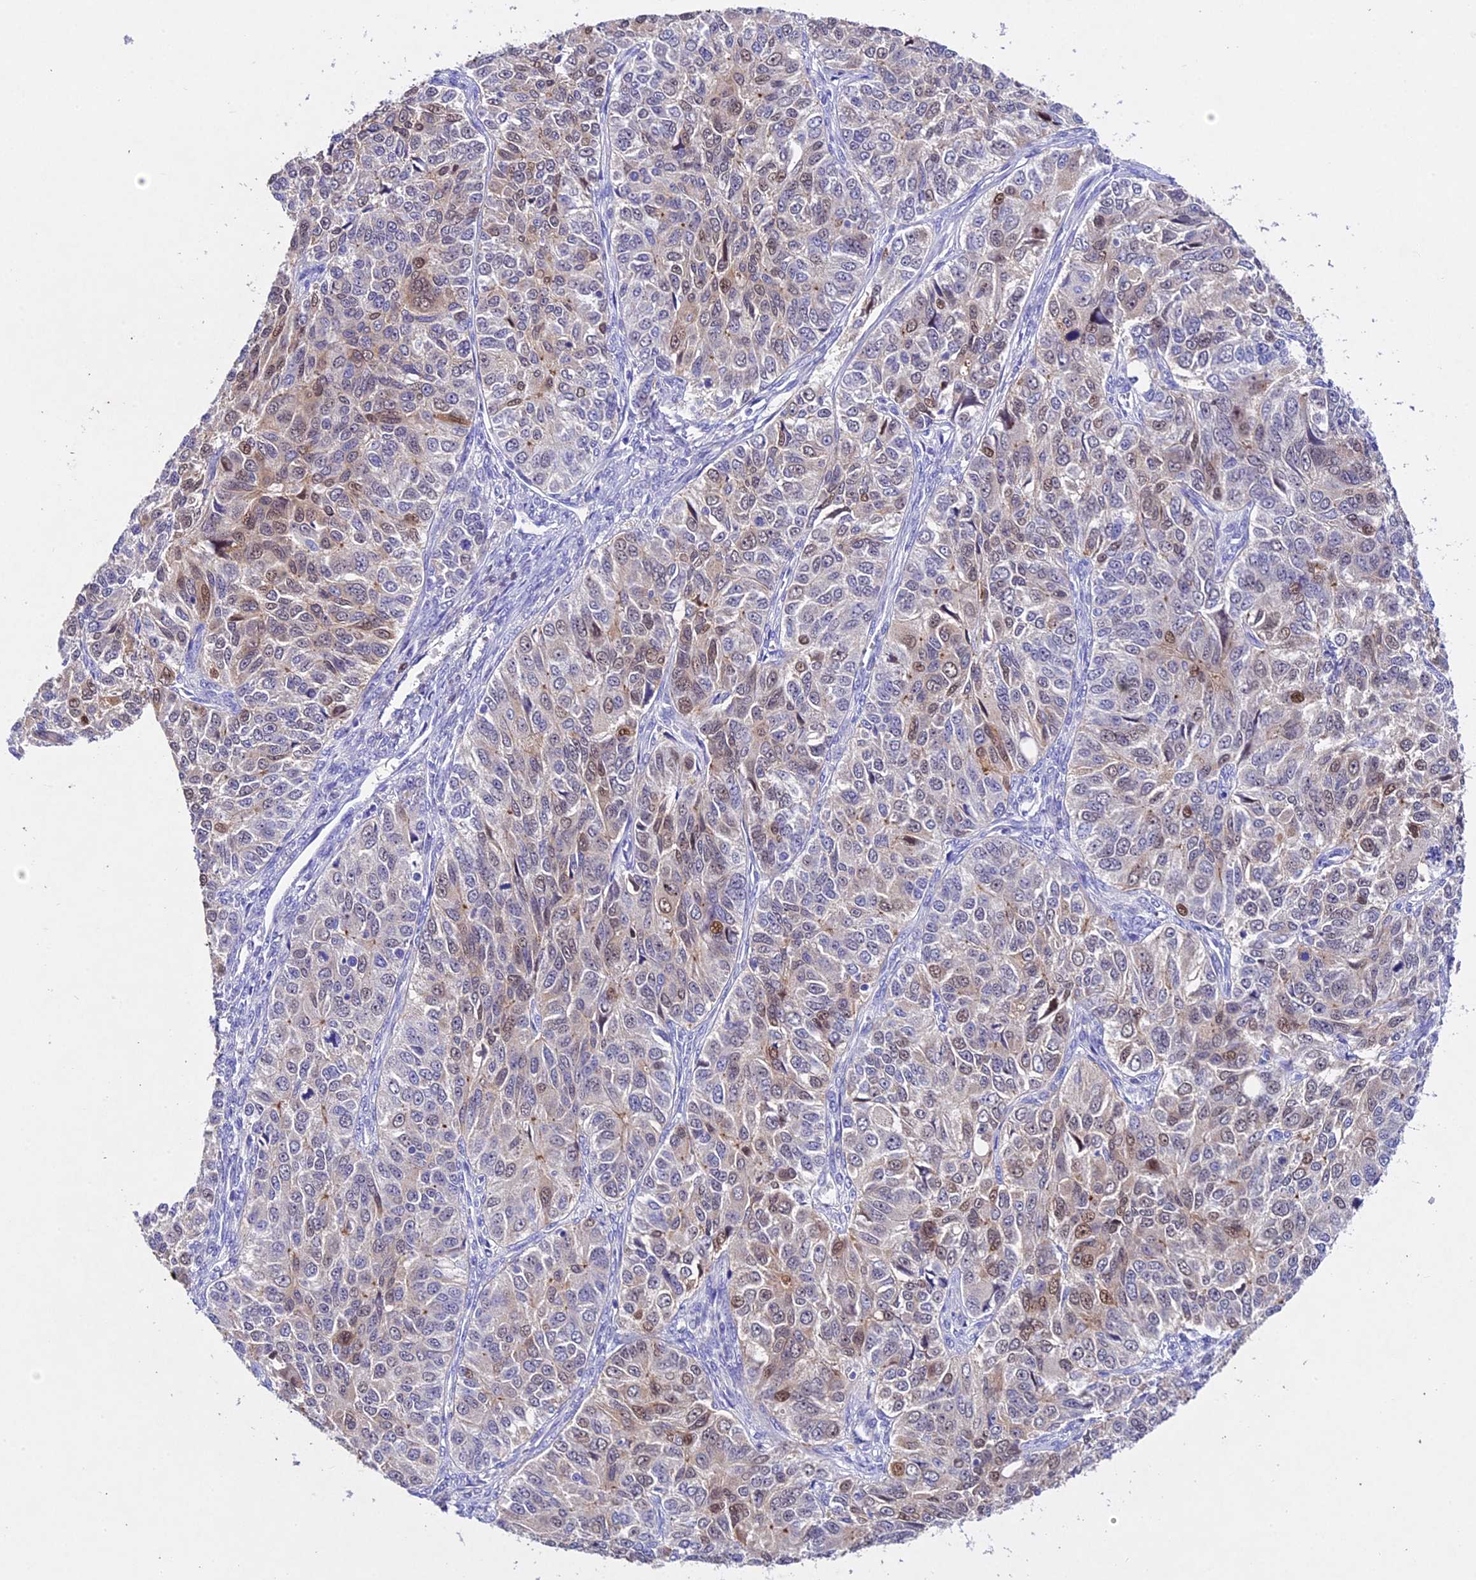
{"staining": {"intensity": "moderate", "quantity": "<25%", "location": "cytoplasmic/membranous,nuclear"}, "tissue": "ovarian cancer", "cell_type": "Tumor cells", "image_type": "cancer", "snomed": [{"axis": "morphology", "description": "Carcinoma, endometroid"}, {"axis": "topography", "description": "Ovary"}], "caption": "This micrograph exhibits IHC staining of ovarian cancer (endometroid carcinoma), with low moderate cytoplasmic/membranous and nuclear staining in approximately <25% of tumor cells.", "gene": "TGDS", "patient": {"sex": "female", "age": 51}}